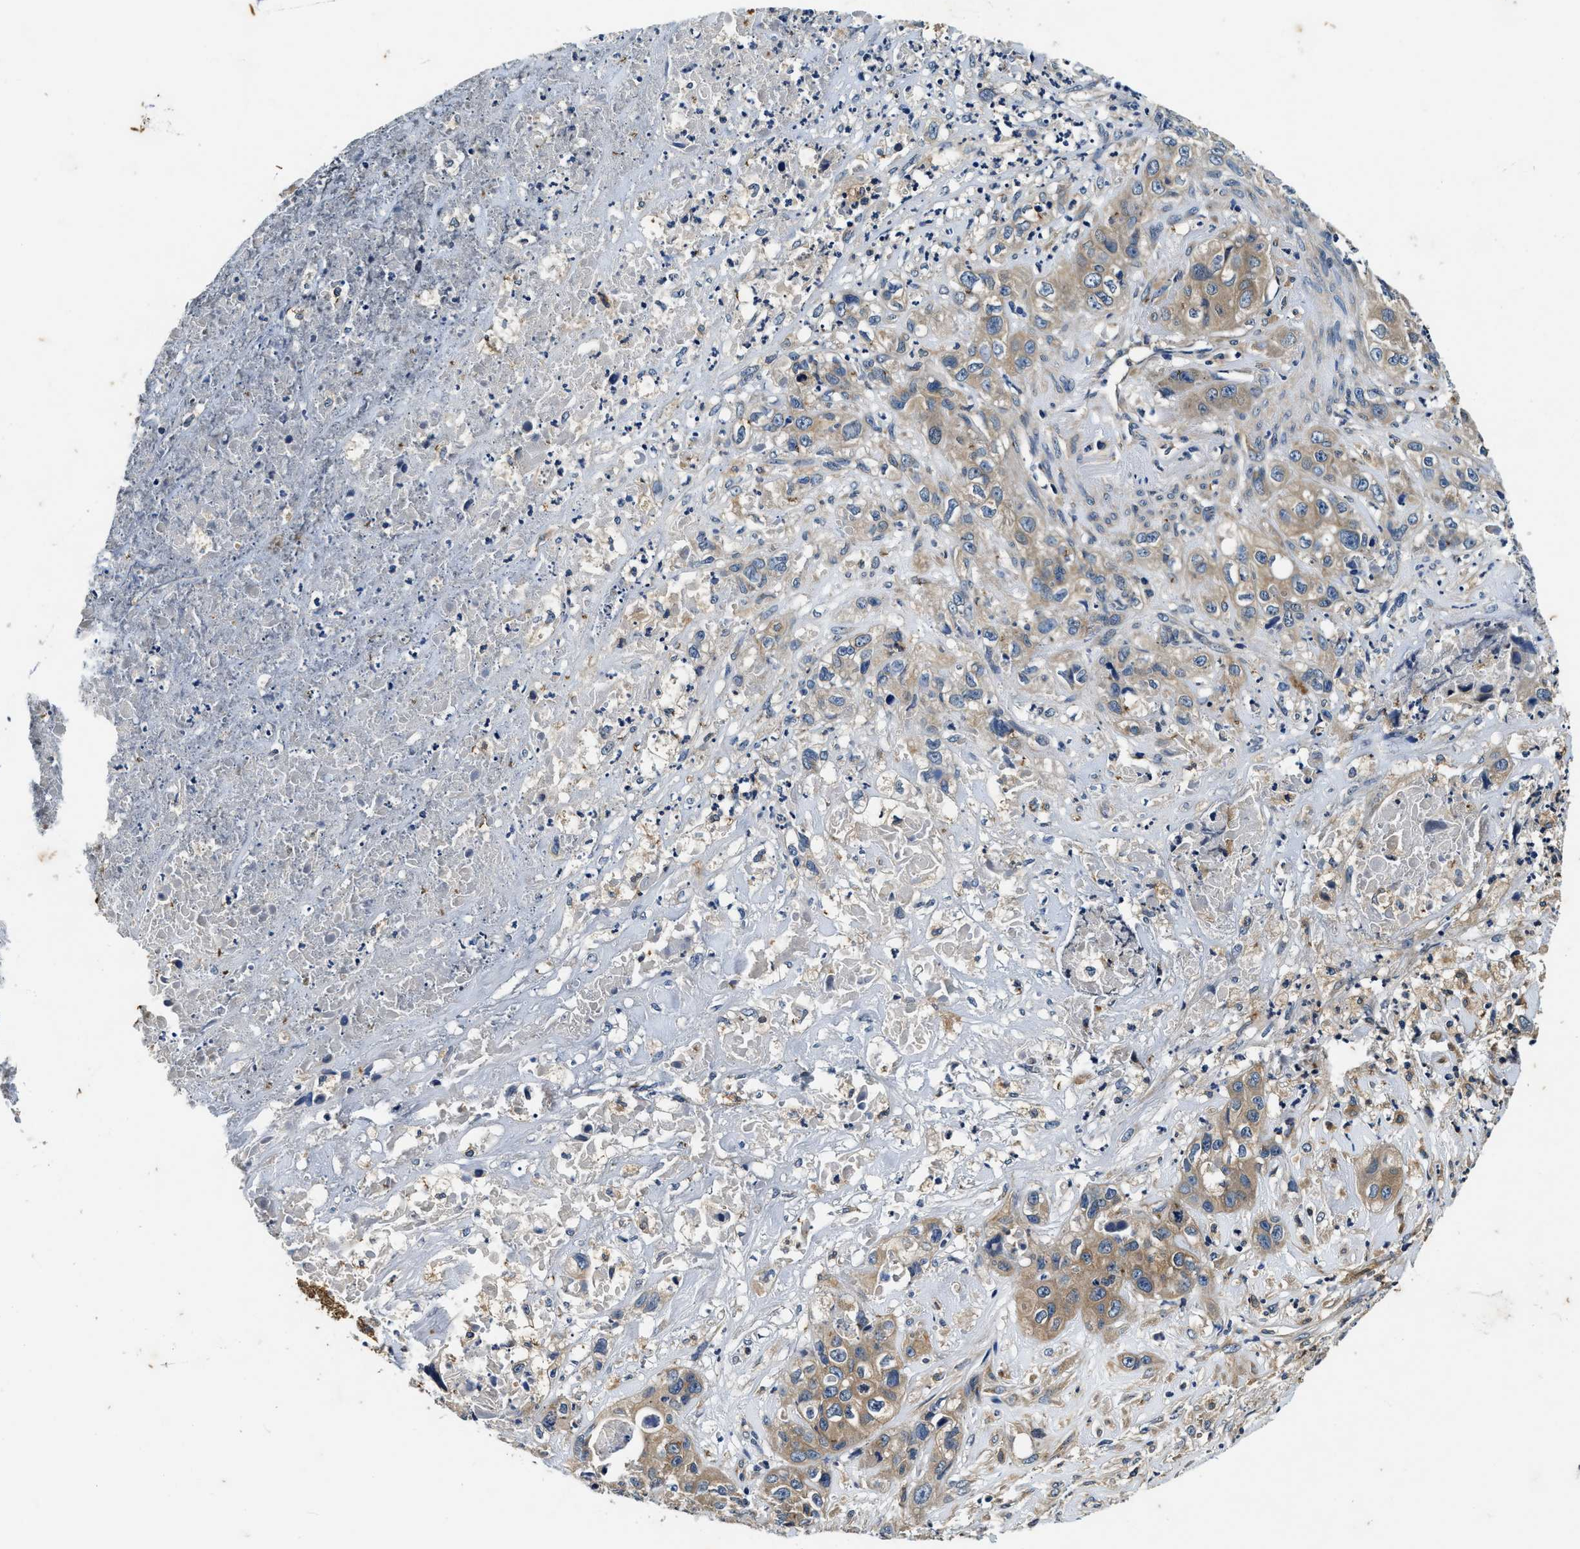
{"staining": {"intensity": "moderate", "quantity": ">75%", "location": "cytoplasmic/membranous"}, "tissue": "liver cancer", "cell_type": "Tumor cells", "image_type": "cancer", "snomed": [{"axis": "morphology", "description": "Cholangiocarcinoma"}, {"axis": "topography", "description": "Liver"}], "caption": "Tumor cells demonstrate medium levels of moderate cytoplasmic/membranous positivity in about >75% of cells in liver cancer. (Stains: DAB in brown, nuclei in blue, Microscopy: brightfield microscopy at high magnification).", "gene": "PI4KB", "patient": {"sex": "female", "age": 61}}